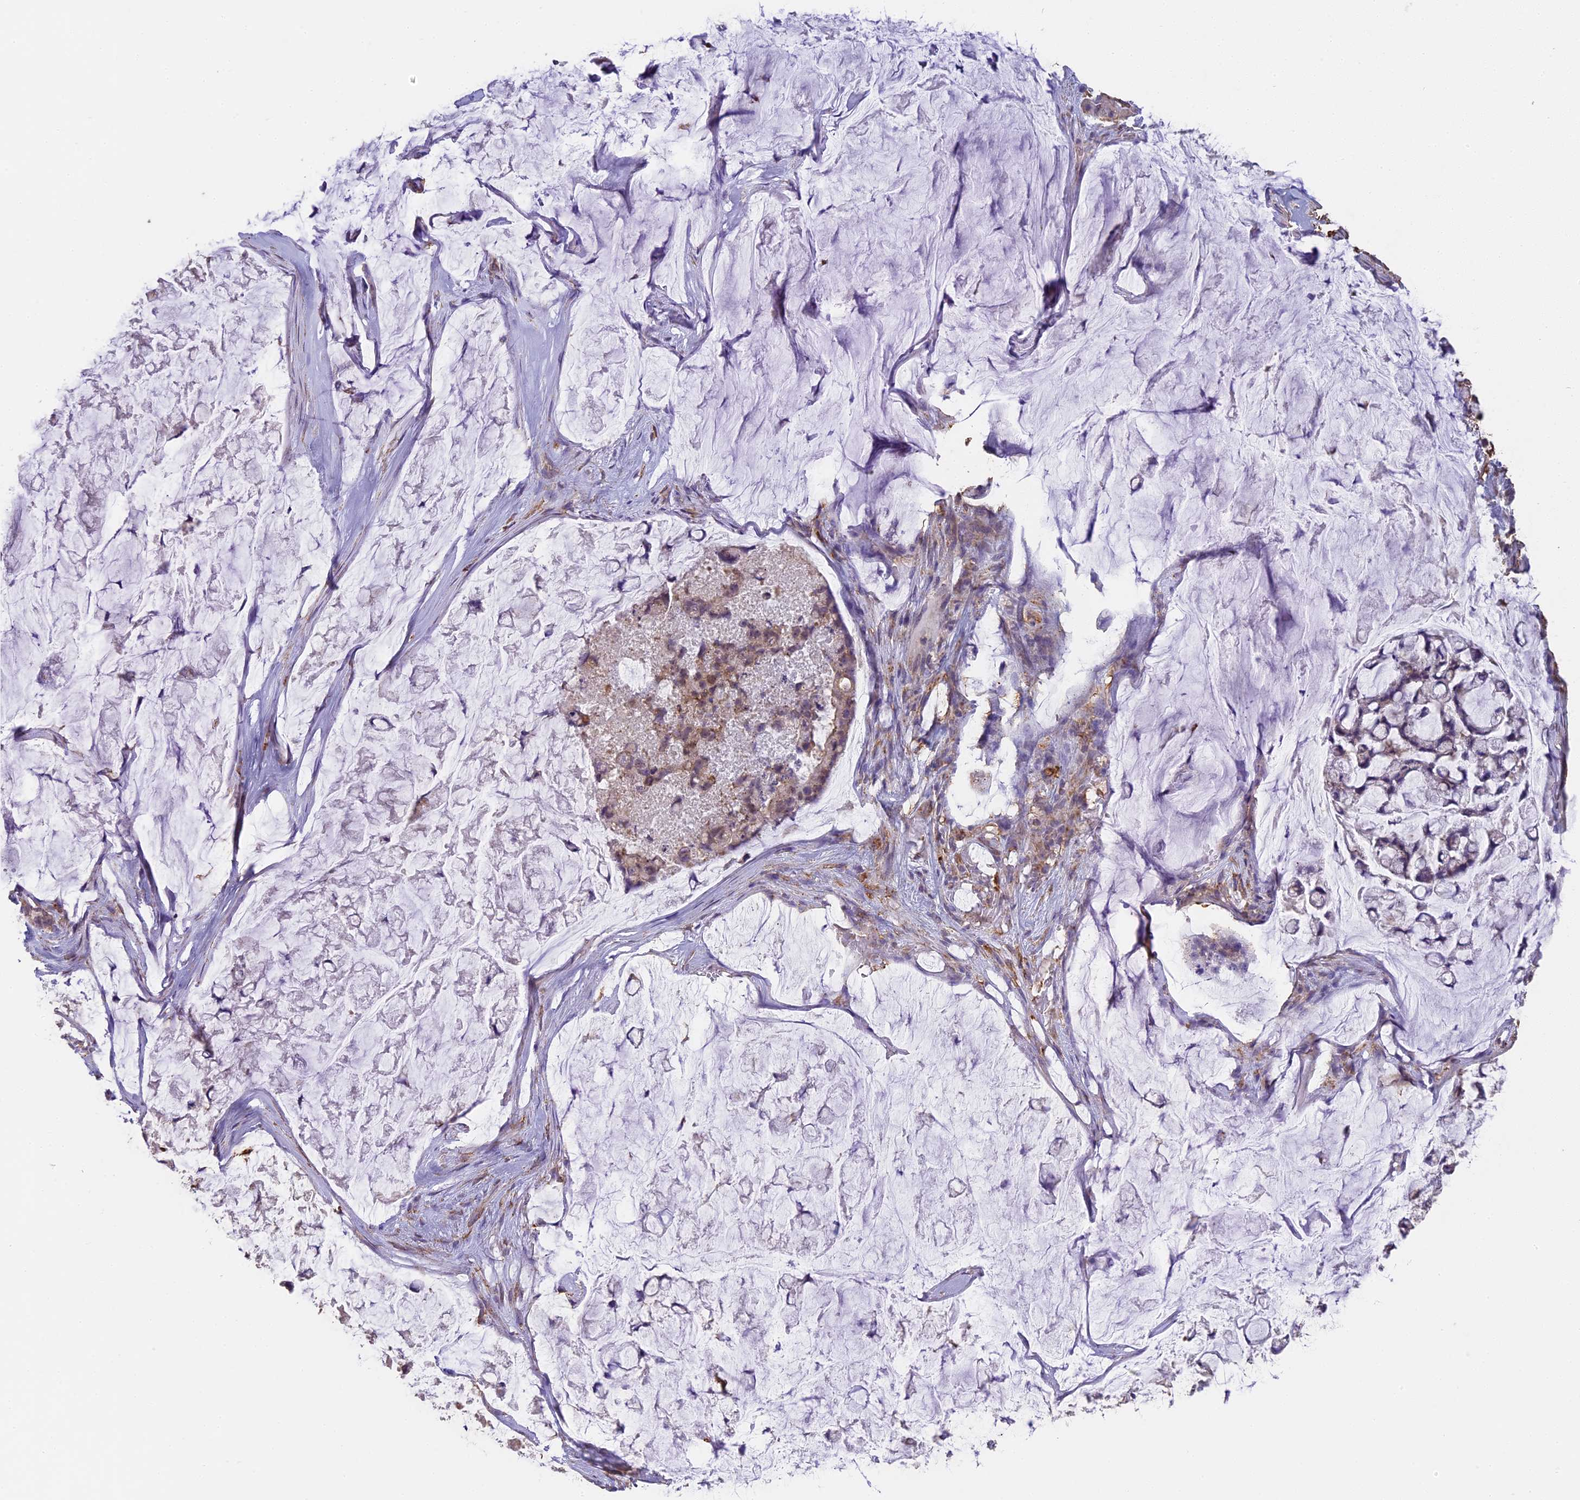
{"staining": {"intensity": "negative", "quantity": "none", "location": "none"}, "tissue": "stomach cancer", "cell_type": "Tumor cells", "image_type": "cancer", "snomed": [{"axis": "morphology", "description": "Adenocarcinoma, NOS"}, {"axis": "topography", "description": "Stomach, lower"}], "caption": "Protein analysis of adenocarcinoma (stomach) exhibits no significant positivity in tumor cells.", "gene": "ARHGAP19", "patient": {"sex": "male", "age": 67}}